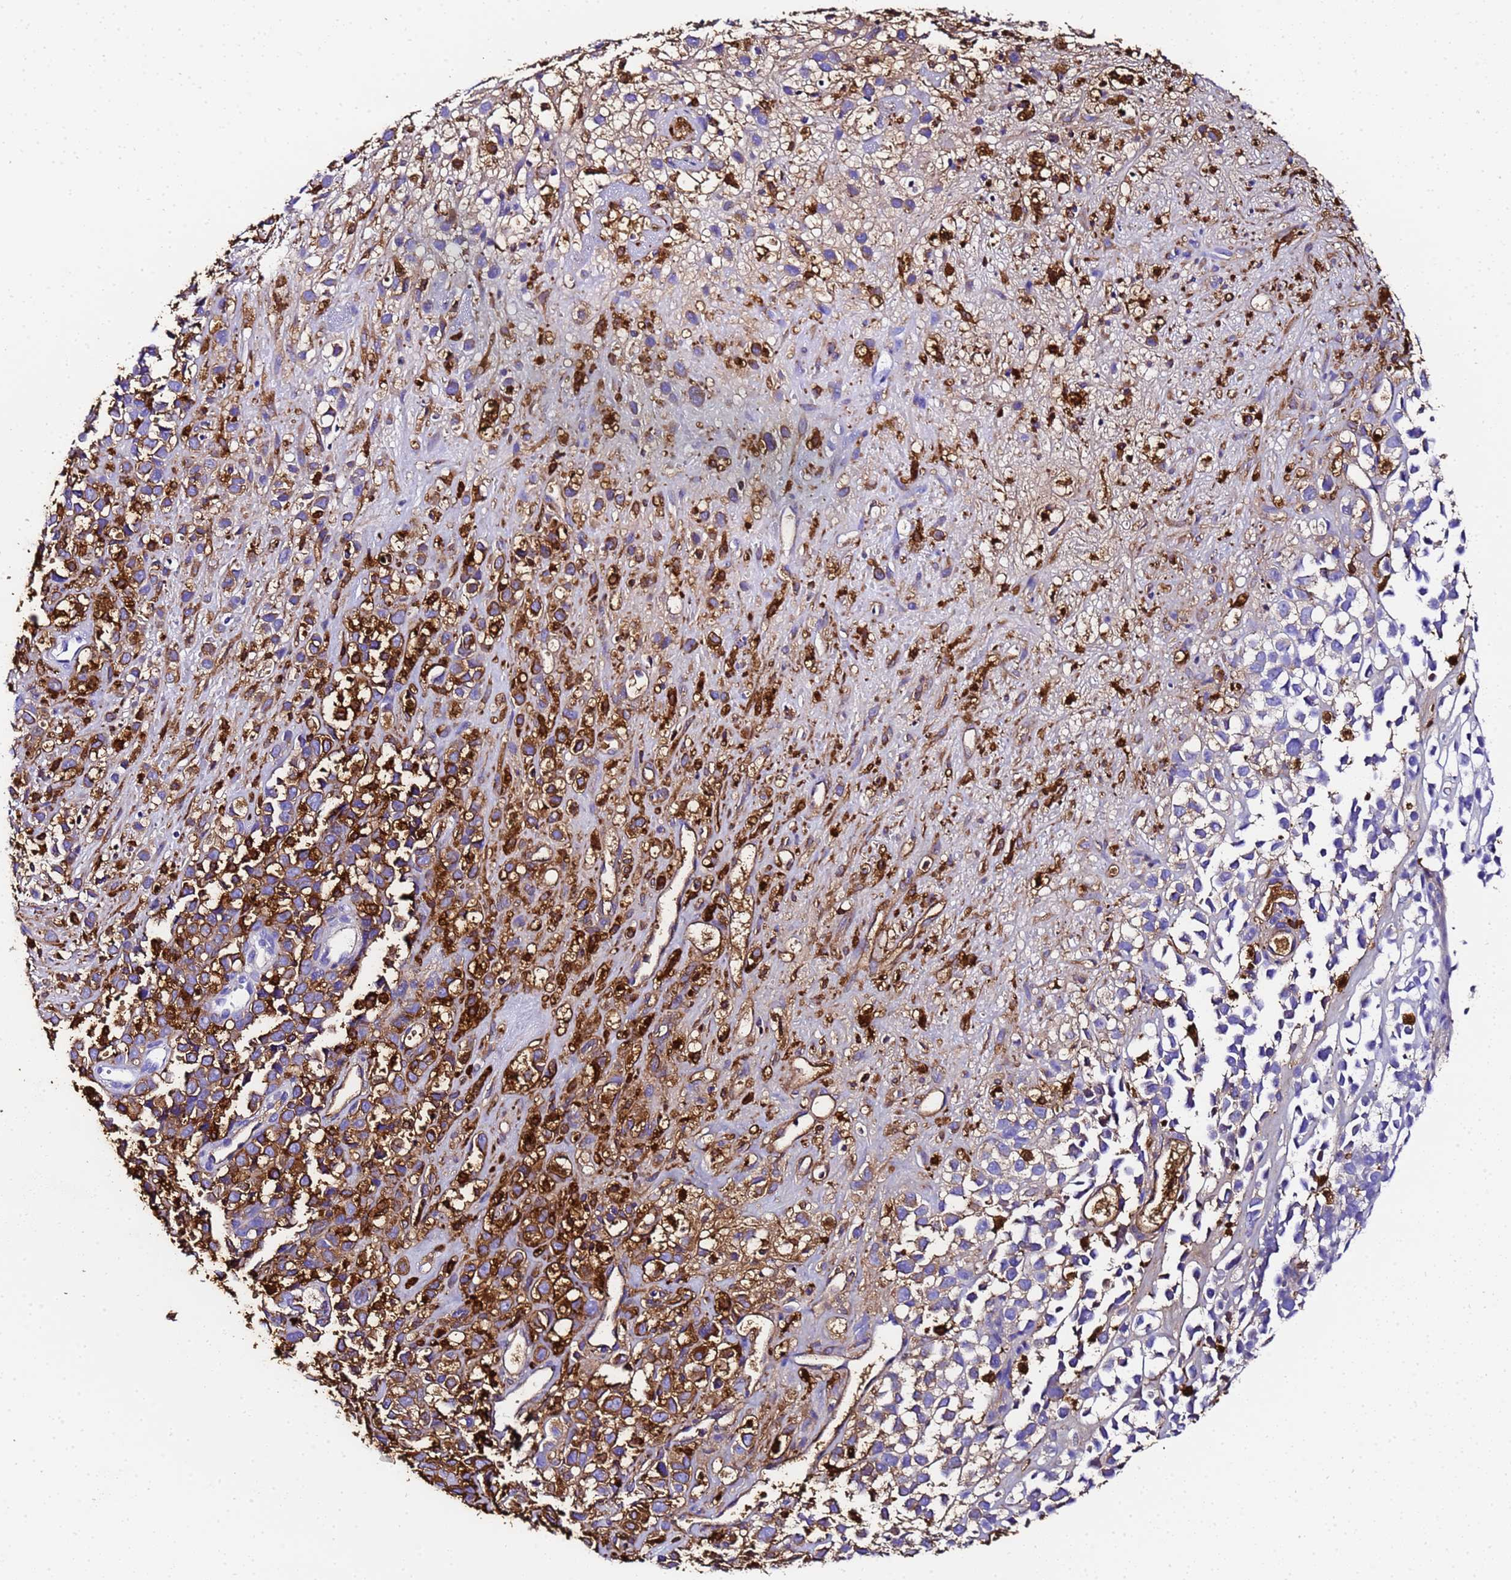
{"staining": {"intensity": "strong", "quantity": "25%-75%", "location": "cytoplasmic/membranous"}, "tissue": "melanoma", "cell_type": "Tumor cells", "image_type": "cancer", "snomed": [{"axis": "morphology", "description": "Malignant melanoma, NOS"}, {"axis": "topography", "description": "Nose, NOS"}], "caption": "Tumor cells display high levels of strong cytoplasmic/membranous staining in approximately 25%-75% of cells in human melanoma.", "gene": "FTL", "patient": {"sex": "female", "age": 48}}